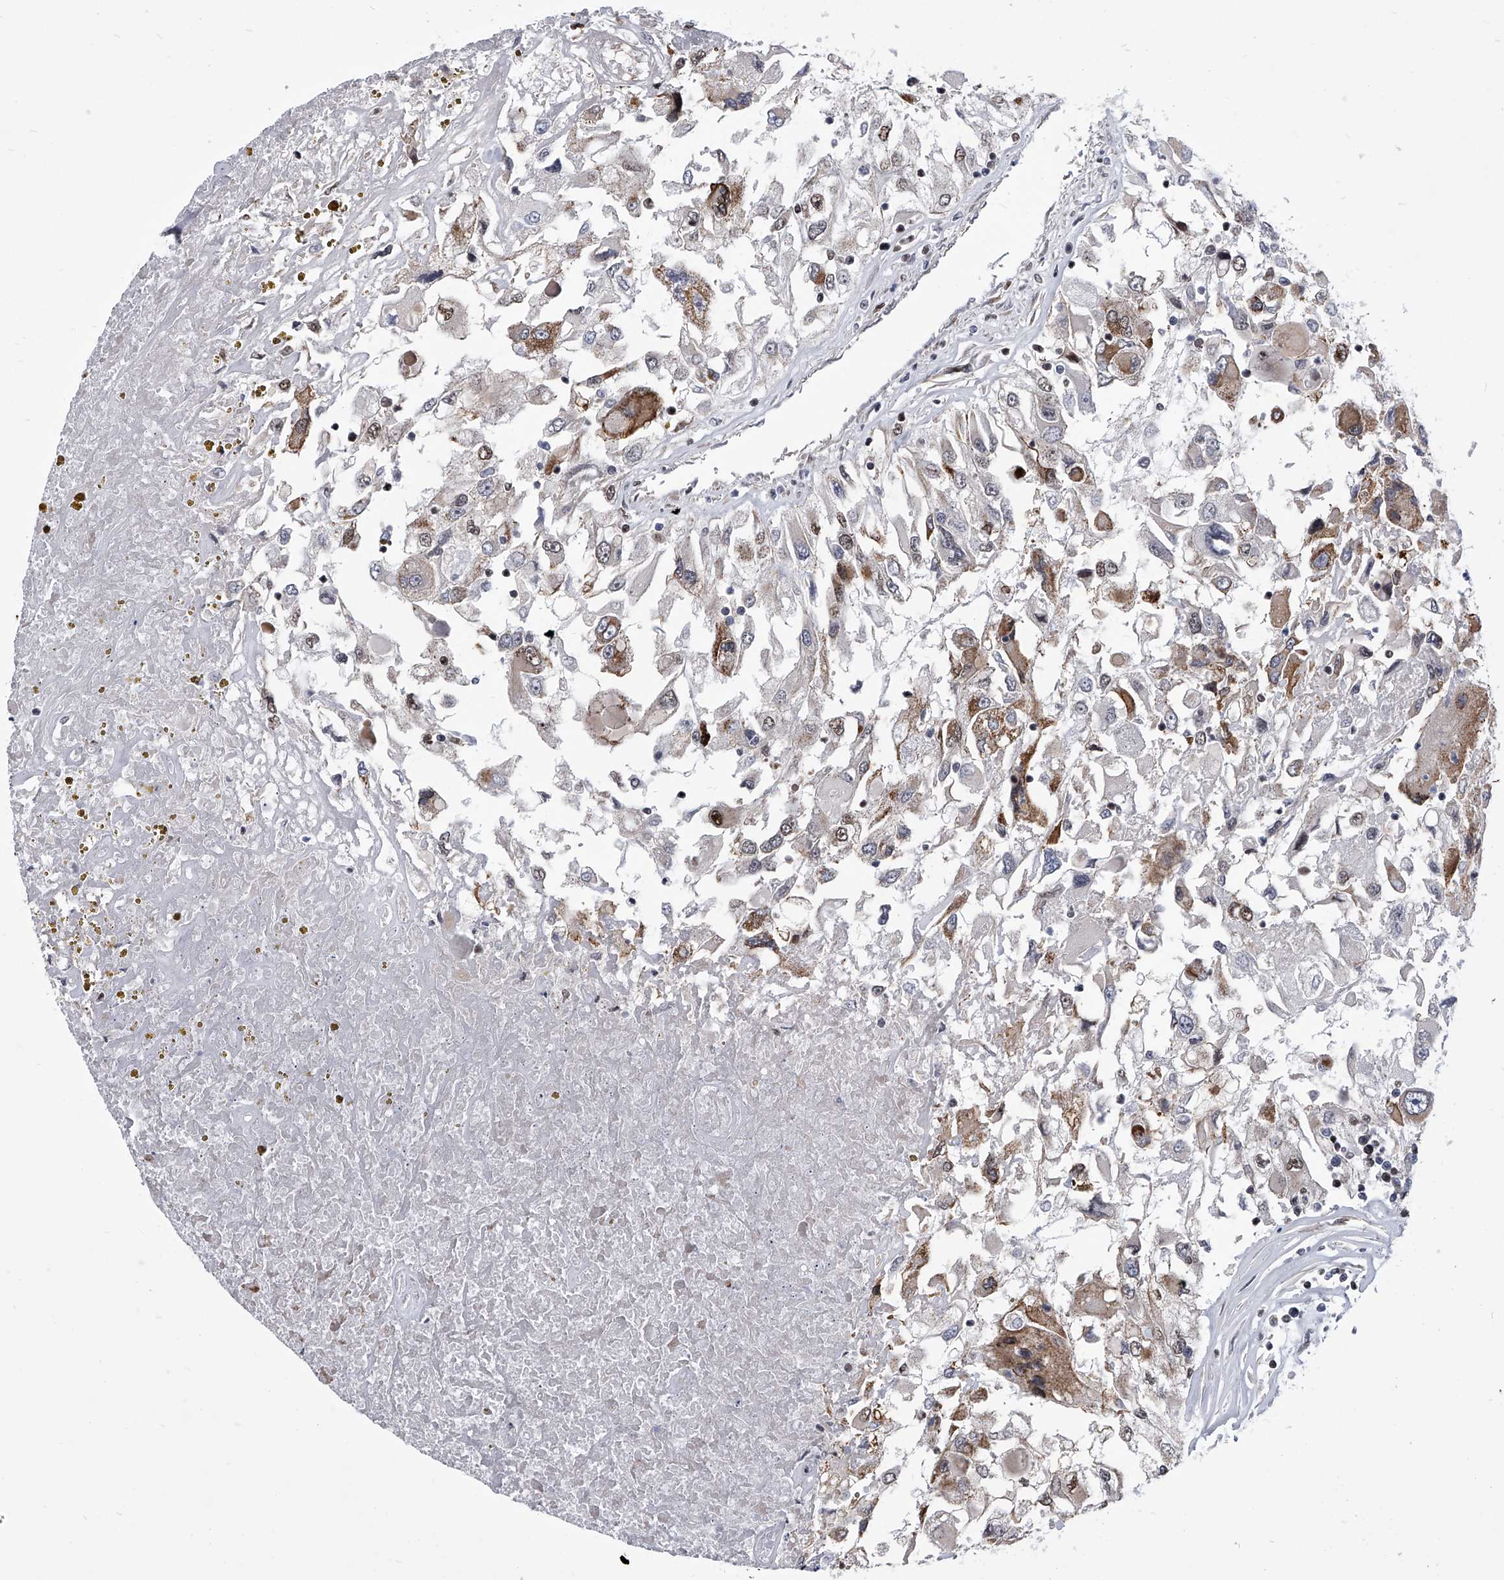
{"staining": {"intensity": "moderate", "quantity": "25%-75%", "location": "cytoplasmic/membranous,nuclear"}, "tissue": "renal cancer", "cell_type": "Tumor cells", "image_type": "cancer", "snomed": [{"axis": "morphology", "description": "Adenocarcinoma, NOS"}, {"axis": "topography", "description": "Kidney"}], "caption": "Renal cancer stained with DAB (3,3'-diaminobenzidine) immunohistochemistry (IHC) displays medium levels of moderate cytoplasmic/membranous and nuclear expression in about 25%-75% of tumor cells. (Stains: DAB in brown, nuclei in blue, Microscopy: brightfield microscopy at high magnification).", "gene": "ZNF76", "patient": {"sex": "female", "age": 52}}